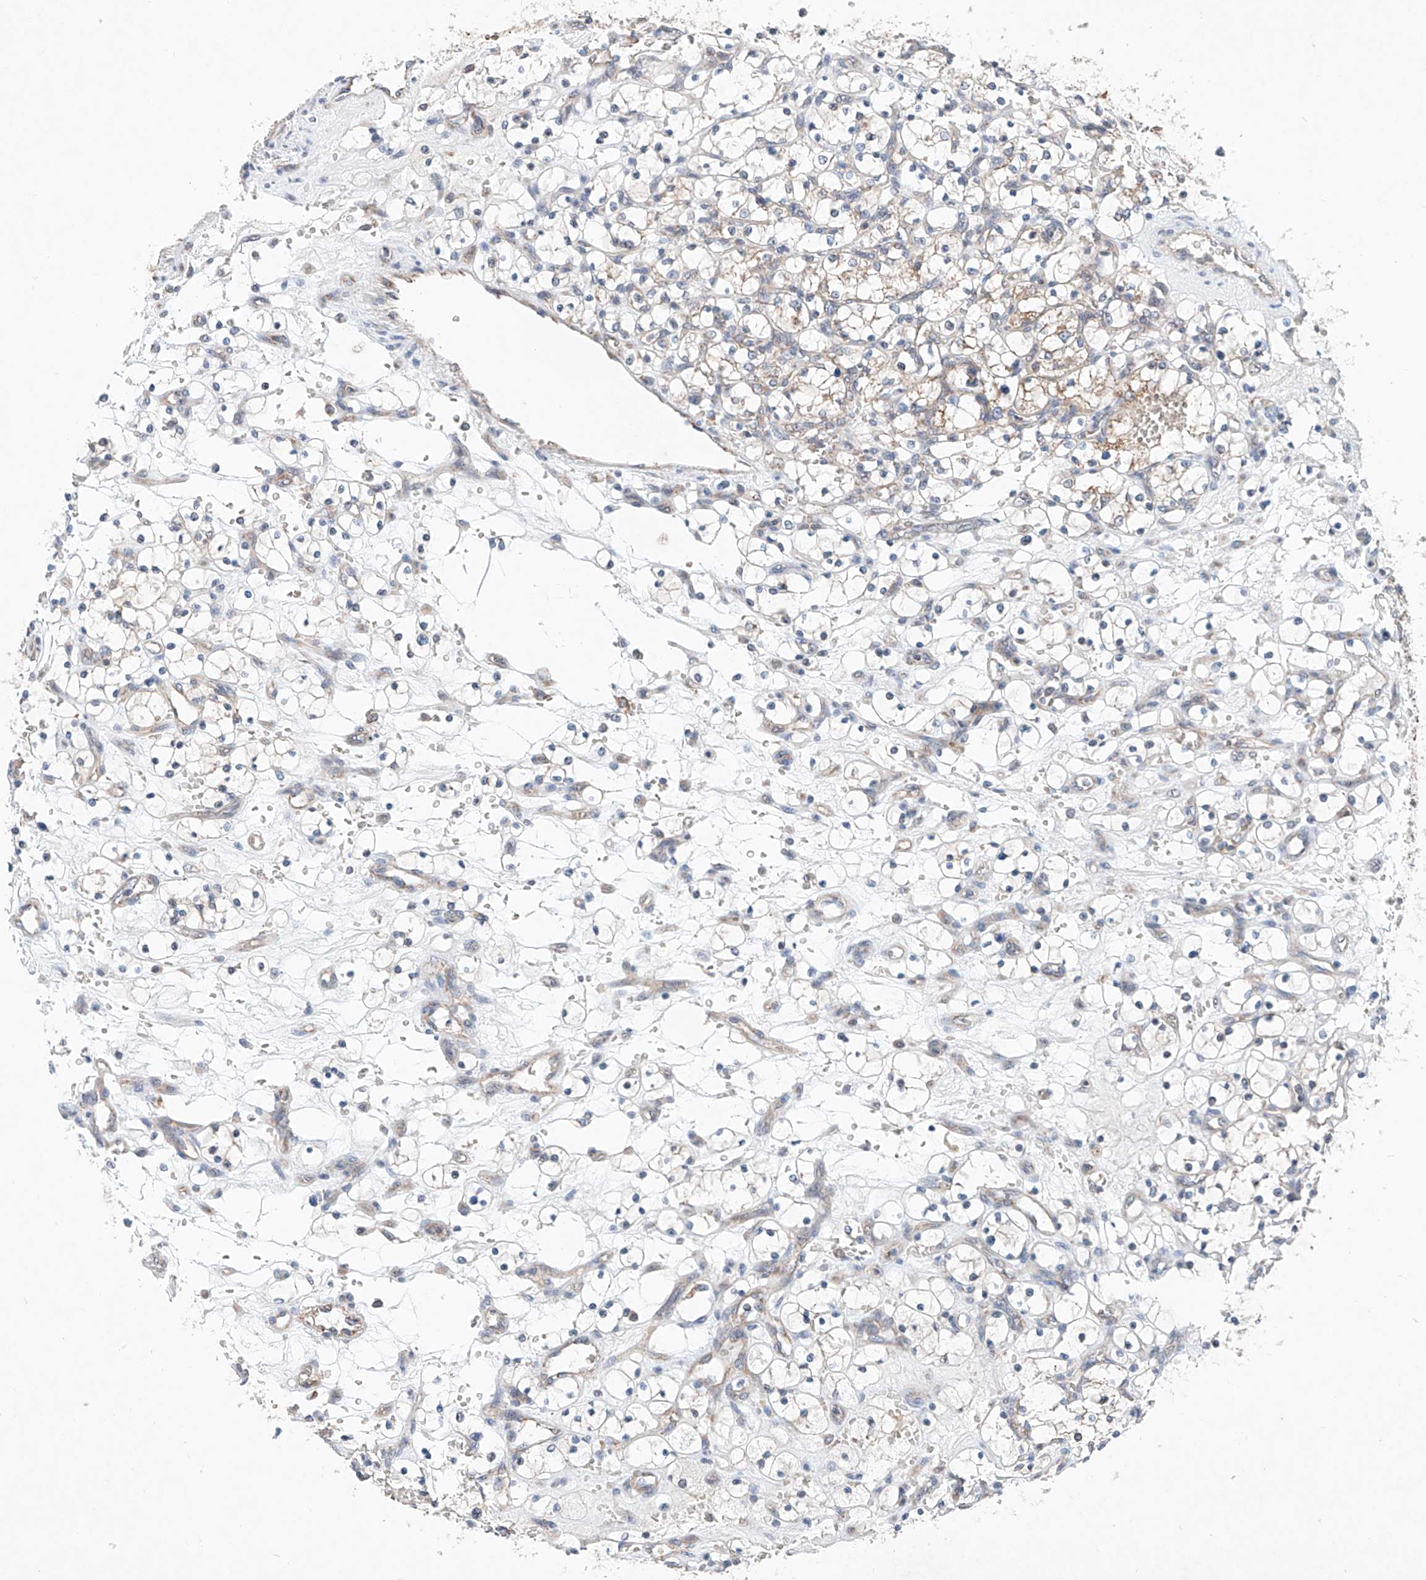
{"staining": {"intensity": "negative", "quantity": "none", "location": "none"}, "tissue": "renal cancer", "cell_type": "Tumor cells", "image_type": "cancer", "snomed": [{"axis": "morphology", "description": "Adenocarcinoma, NOS"}, {"axis": "topography", "description": "Kidney"}], "caption": "There is no significant expression in tumor cells of adenocarcinoma (renal).", "gene": "FASTK", "patient": {"sex": "female", "age": 69}}